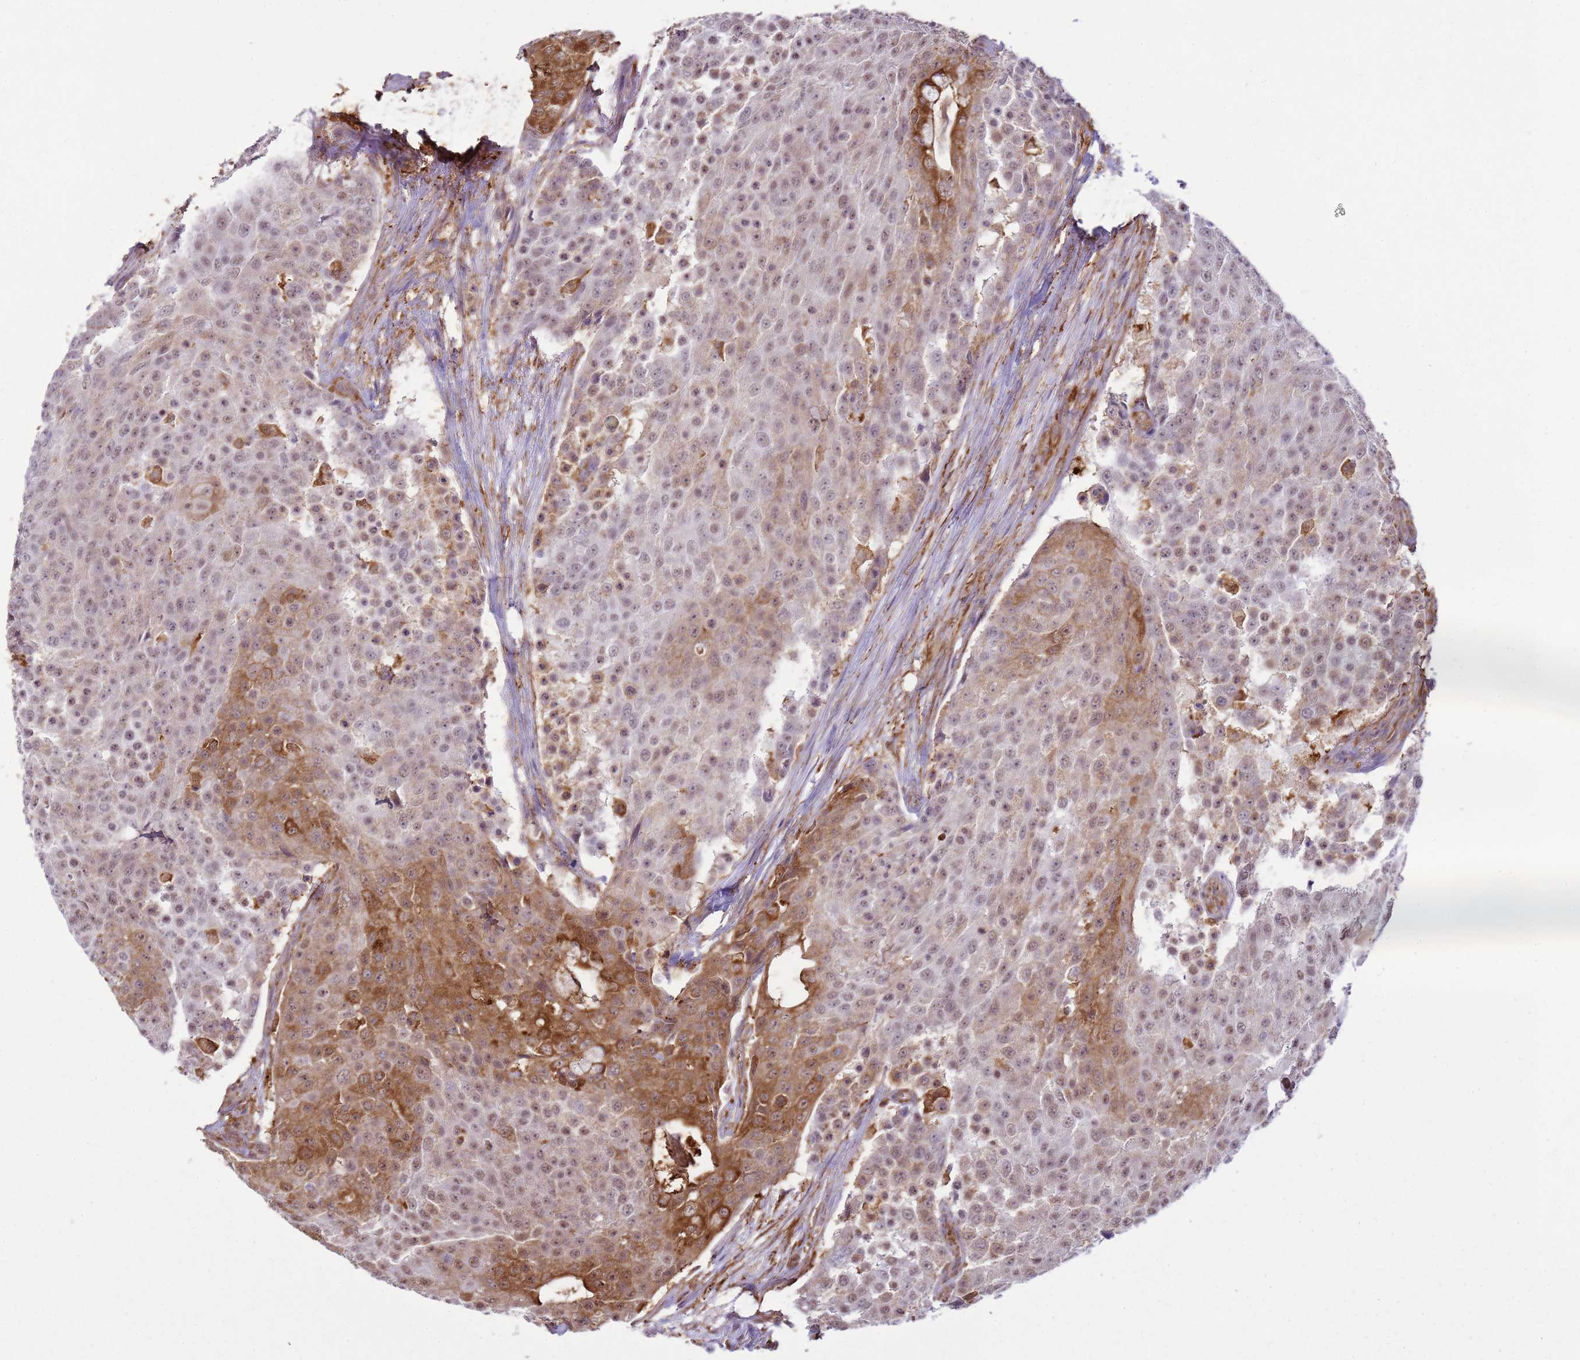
{"staining": {"intensity": "strong", "quantity": "<25%", "location": "cytoplasmic/membranous"}, "tissue": "urothelial cancer", "cell_type": "Tumor cells", "image_type": "cancer", "snomed": [{"axis": "morphology", "description": "Urothelial carcinoma, High grade"}, {"axis": "topography", "description": "Urinary bladder"}], "caption": "High-grade urothelial carcinoma tissue exhibits strong cytoplasmic/membranous staining in approximately <25% of tumor cells (Stains: DAB (3,3'-diaminobenzidine) in brown, nuclei in blue, Microscopy: brightfield microscopy at high magnification).", "gene": "GABRE", "patient": {"sex": "female", "age": 63}}